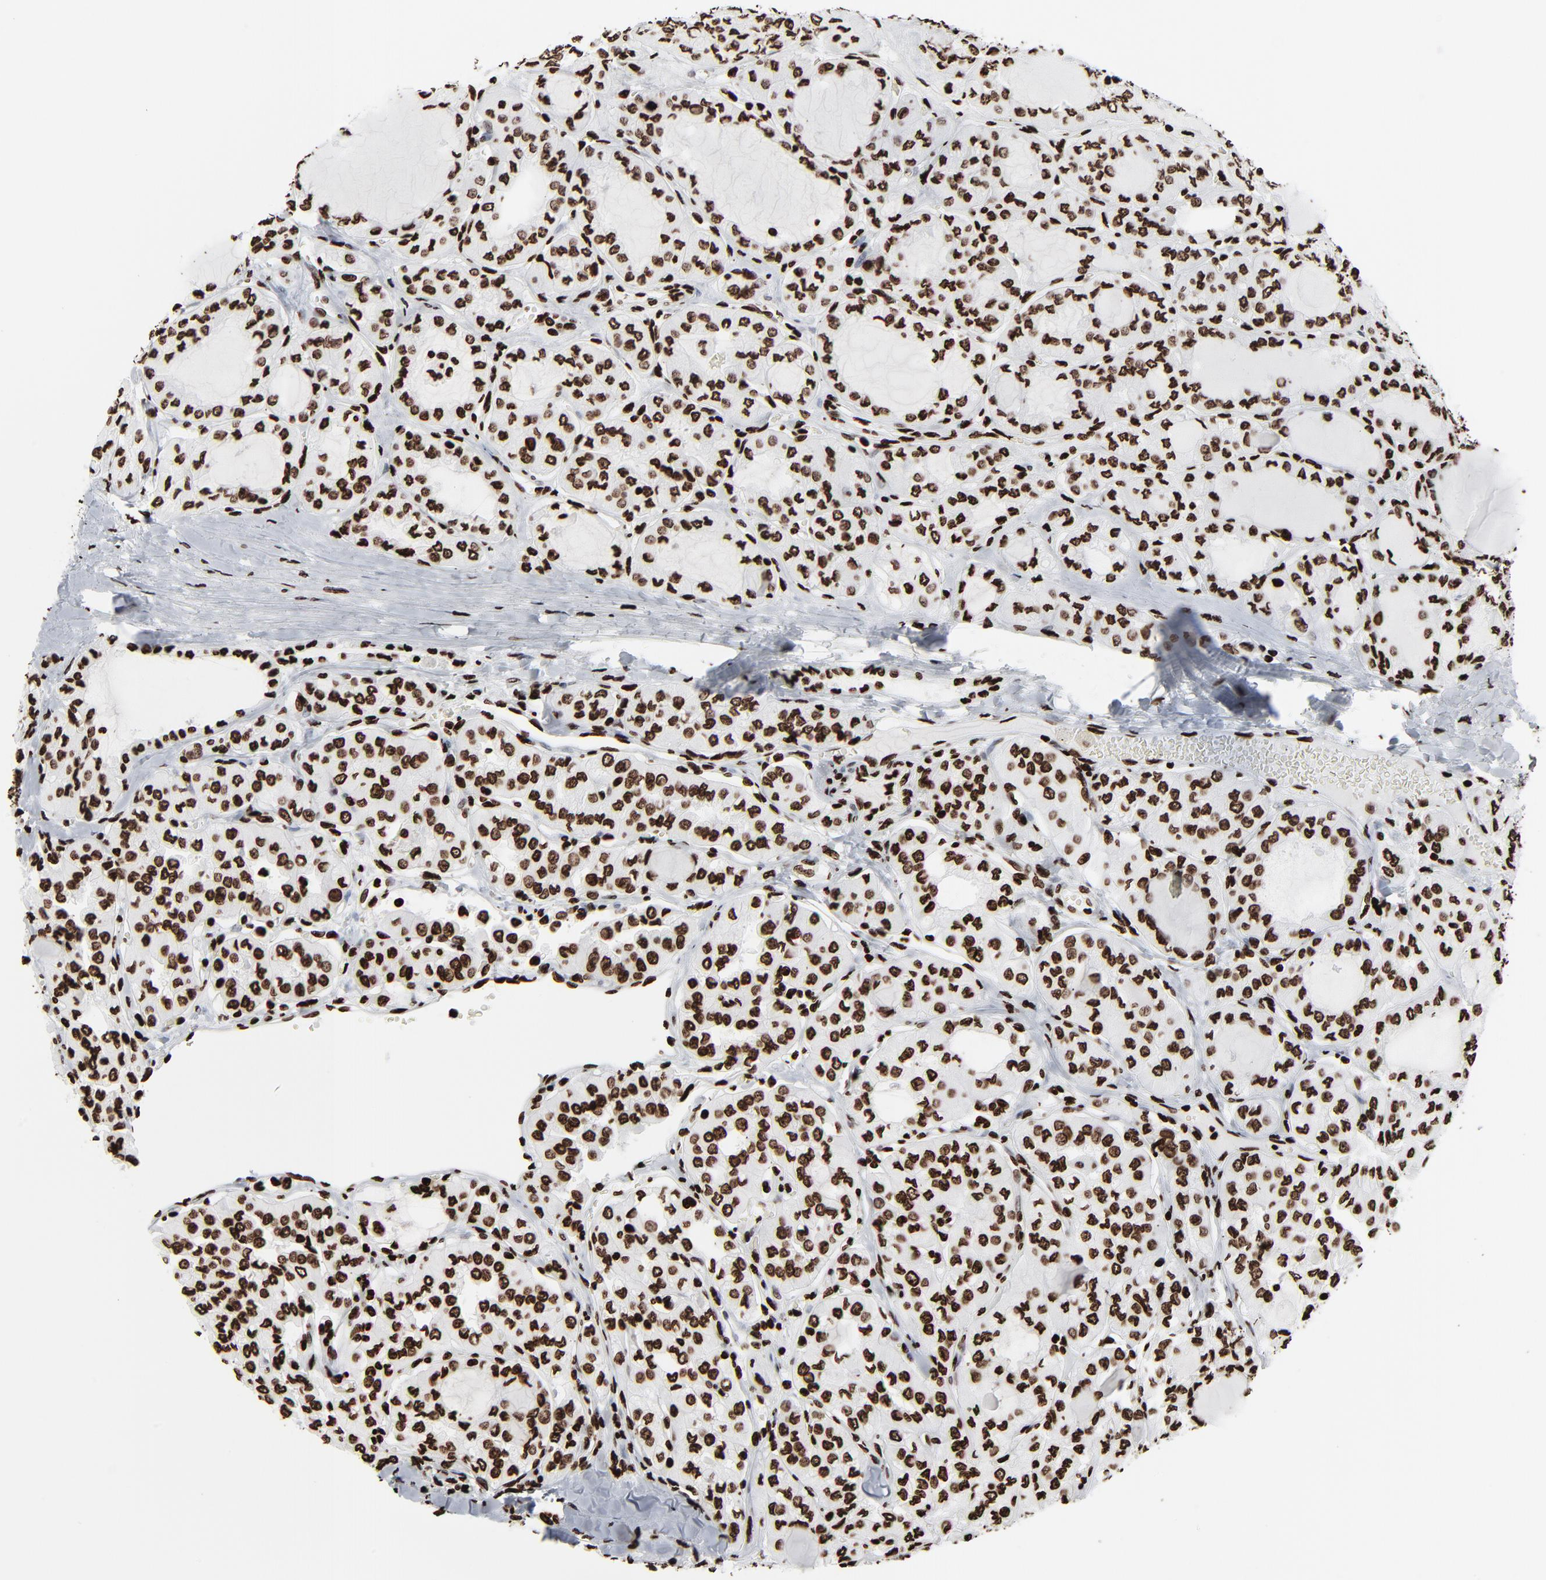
{"staining": {"intensity": "strong", "quantity": ">75%", "location": "nuclear"}, "tissue": "thyroid cancer", "cell_type": "Tumor cells", "image_type": "cancer", "snomed": [{"axis": "morphology", "description": "Papillary adenocarcinoma, NOS"}, {"axis": "topography", "description": "Thyroid gland"}], "caption": "The immunohistochemical stain shows strong nuclear expression in tumor cells of thyroid cancer (papillary adenocarcinoma) tissue.", "gene": "H3-4", "patient": {"sex": "male", "age": 20}}